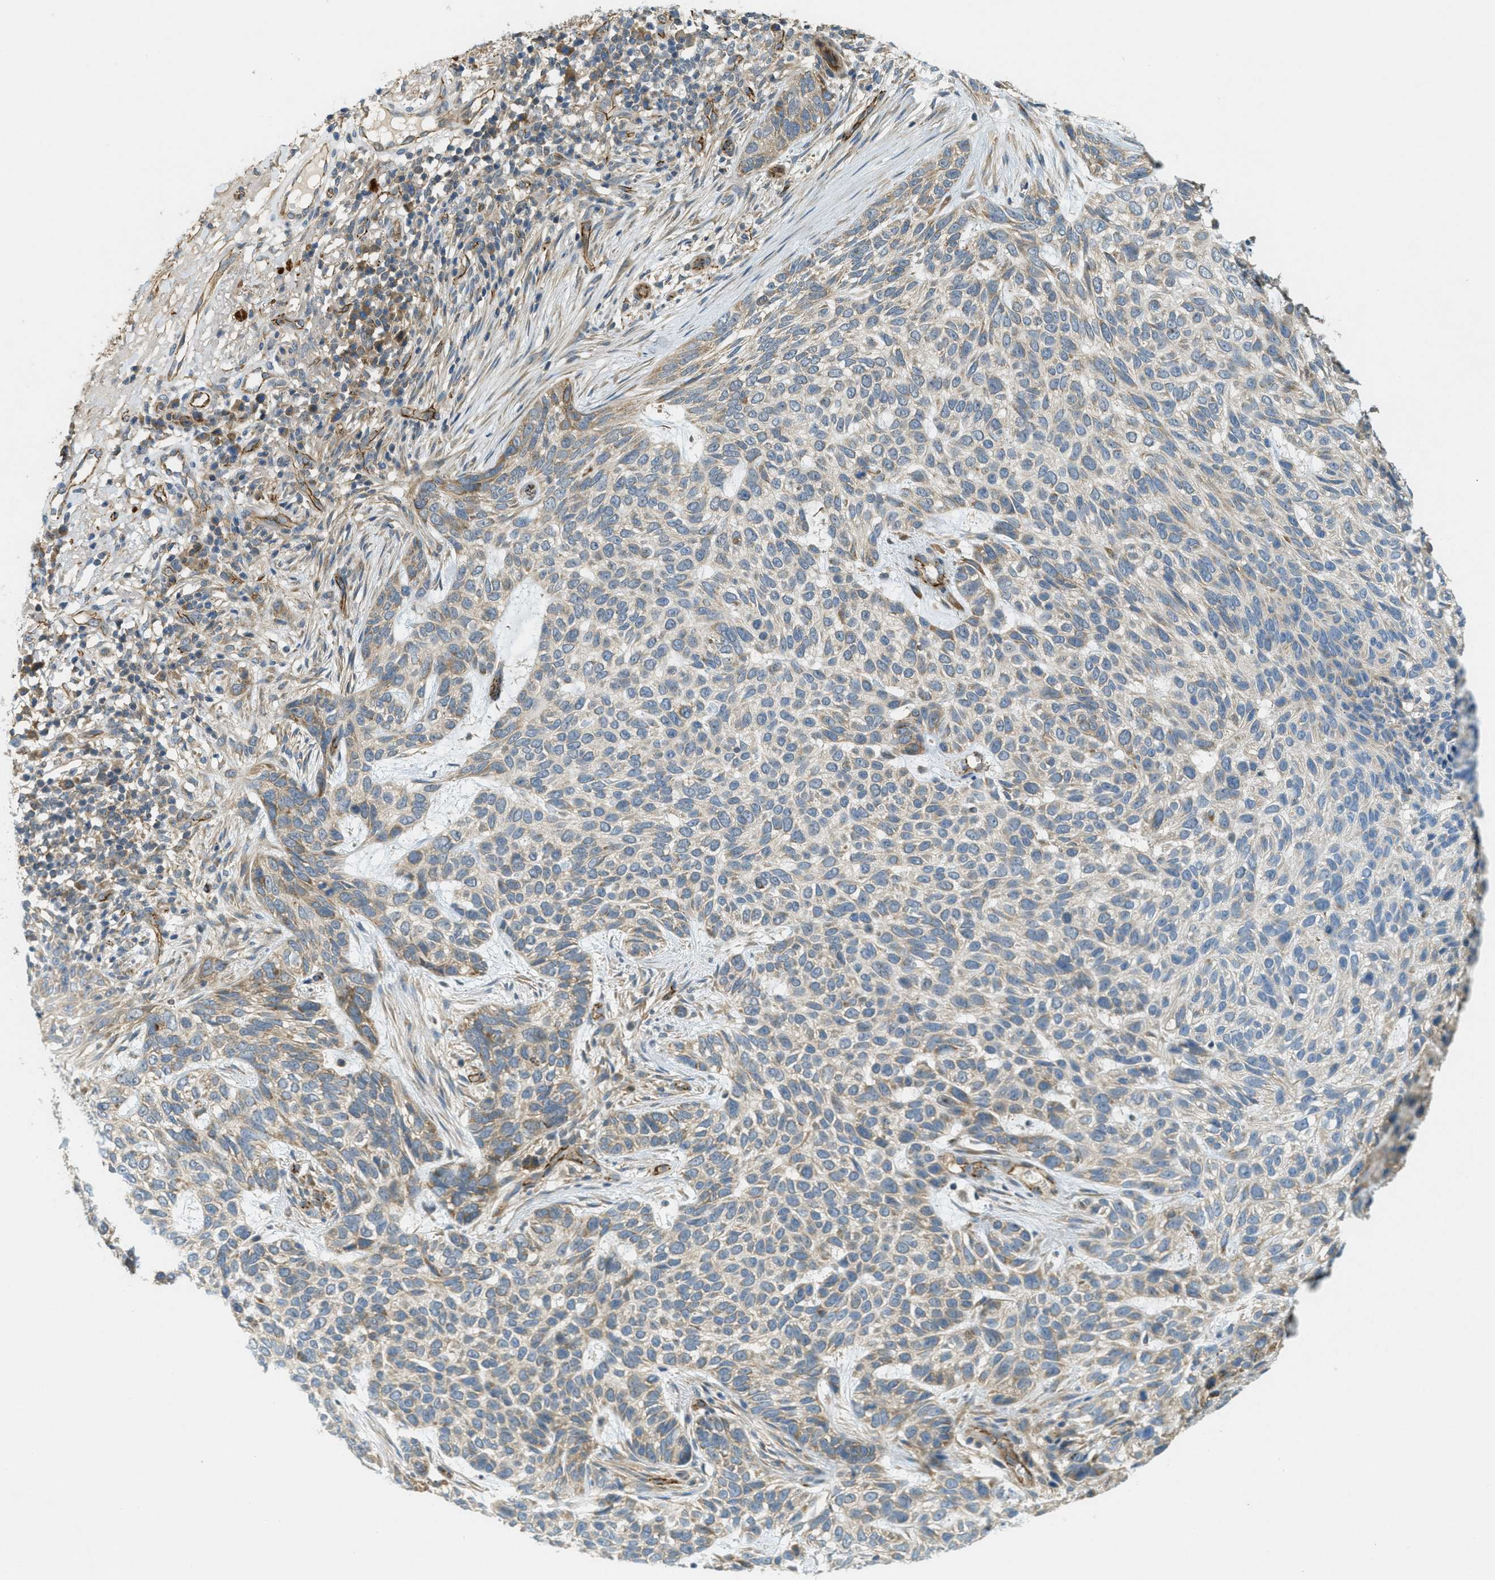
{"staining": {"intensity": "moderate", "quantity": "<25%", "location": "cytoplasmic/membranous"}, "tissue": "skin cancer", "cell_type": "Tumor cells", "image_type": "cancer", "snomed": [{"axis": "morphology", "description": "Normal tissue, NOS"}, {"axis": "morphology", "description": "Basal cell carcinoma"}, {"axis": "topography", "description": "Skin"}], "caption": "The micrograph displays immunohistochemical staining of skin cancer. There is moderate cytoplasmic/membranous positivity is seen in about <25% of tumor cells.", "gene": "JCAD", "patient": {"sex": "male", "age": 79}}